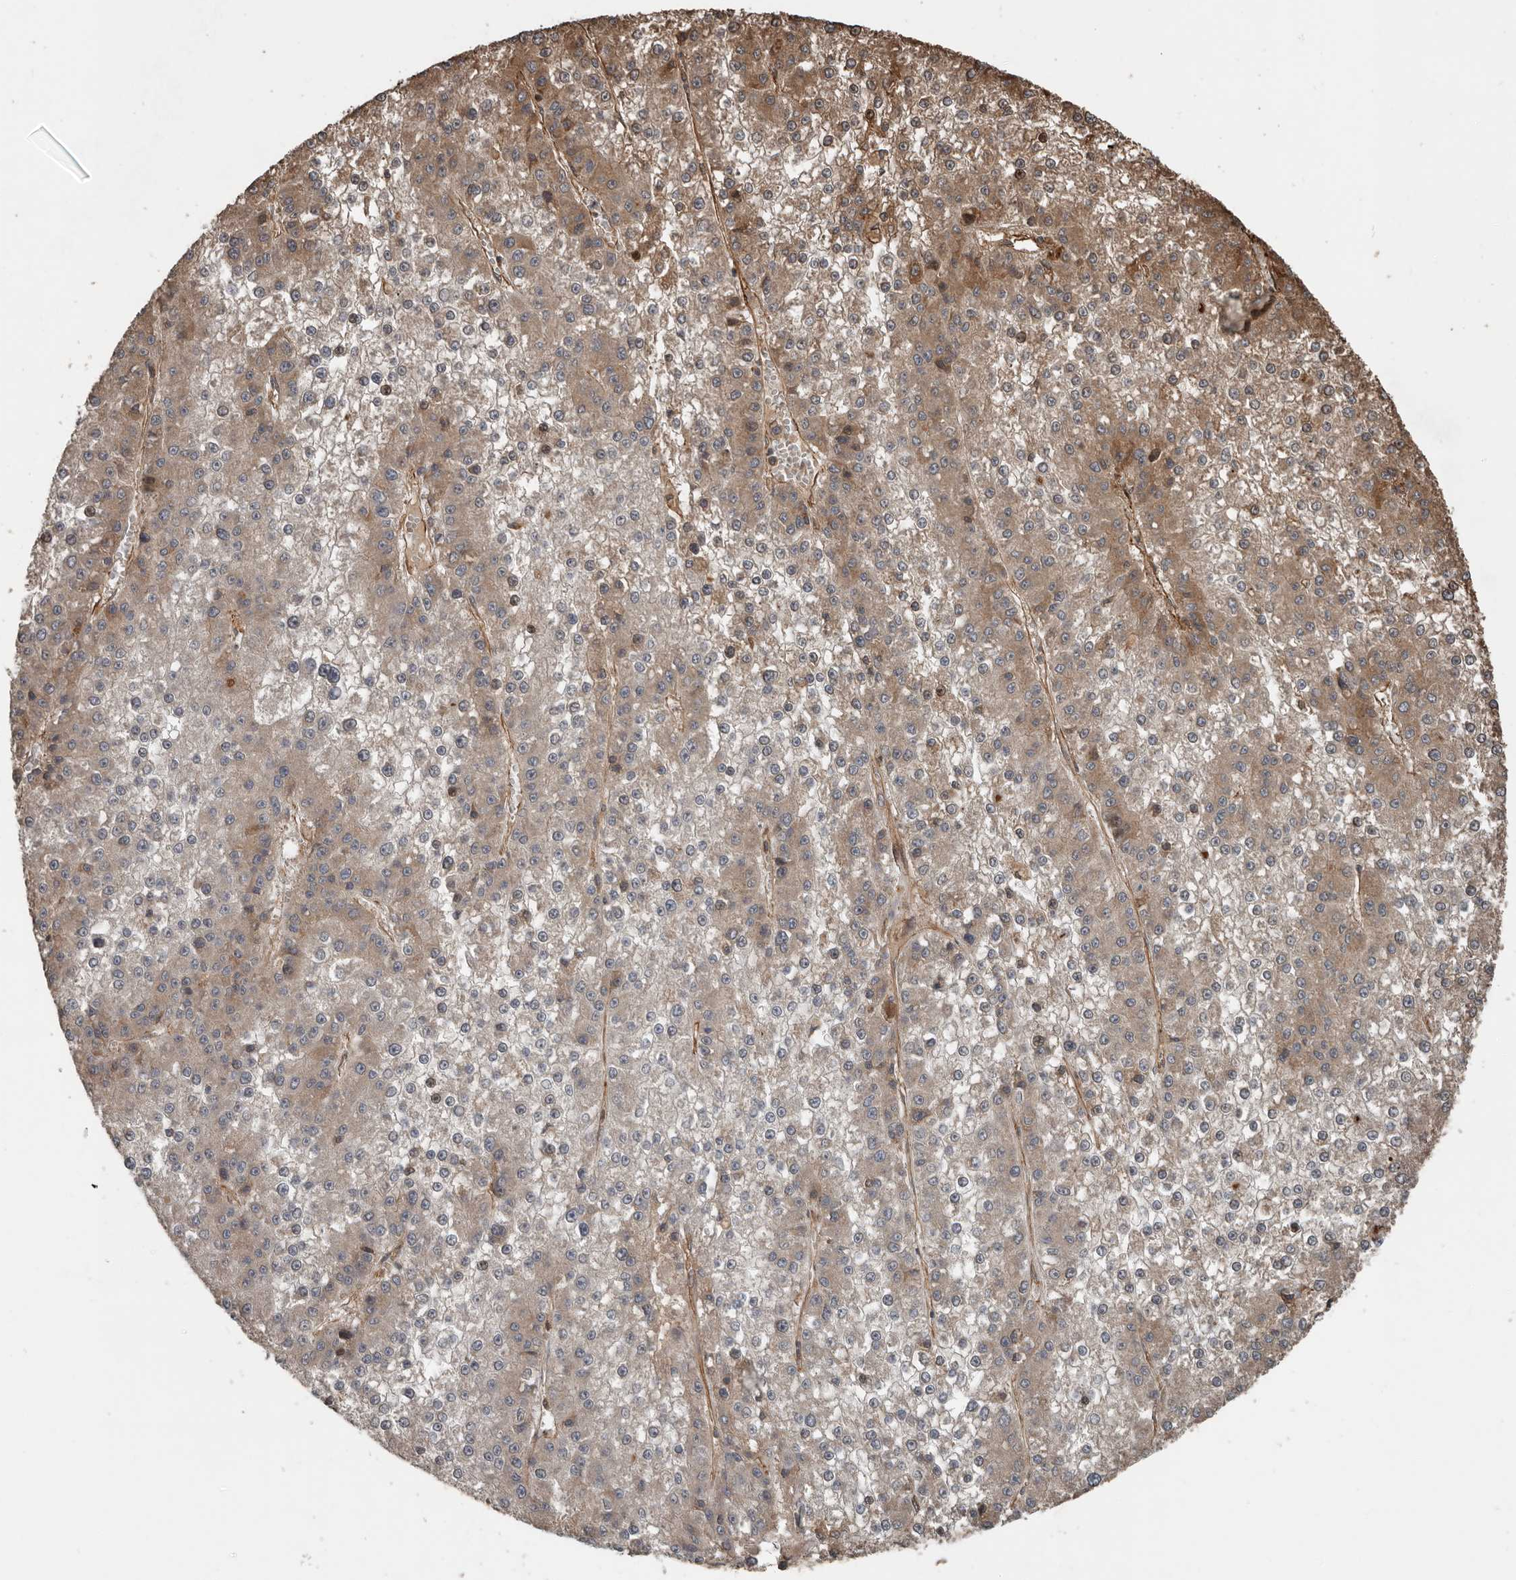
{"staining": {"intensity": "moderate", "quantity": "<25%", "location": "cytoplasmic/membranous"}, "tissue": "liver cancer", "cell_type": "Tumor cells", "image_type": "cancer", "snomed": [{"axis": "morphology", "description": "Carcinoma, Hepatocellular, NOS"}, {"axis": "topography", "description": "Liver"}], "caption": "The micrograph displays immunohistochemical staining of liver cancer. There is moderate cytoplasmic/membranous expression is present in about <25% of tumor cells.", "gene": "YOD1", "patient": {"sex": "female", "age": 73}}